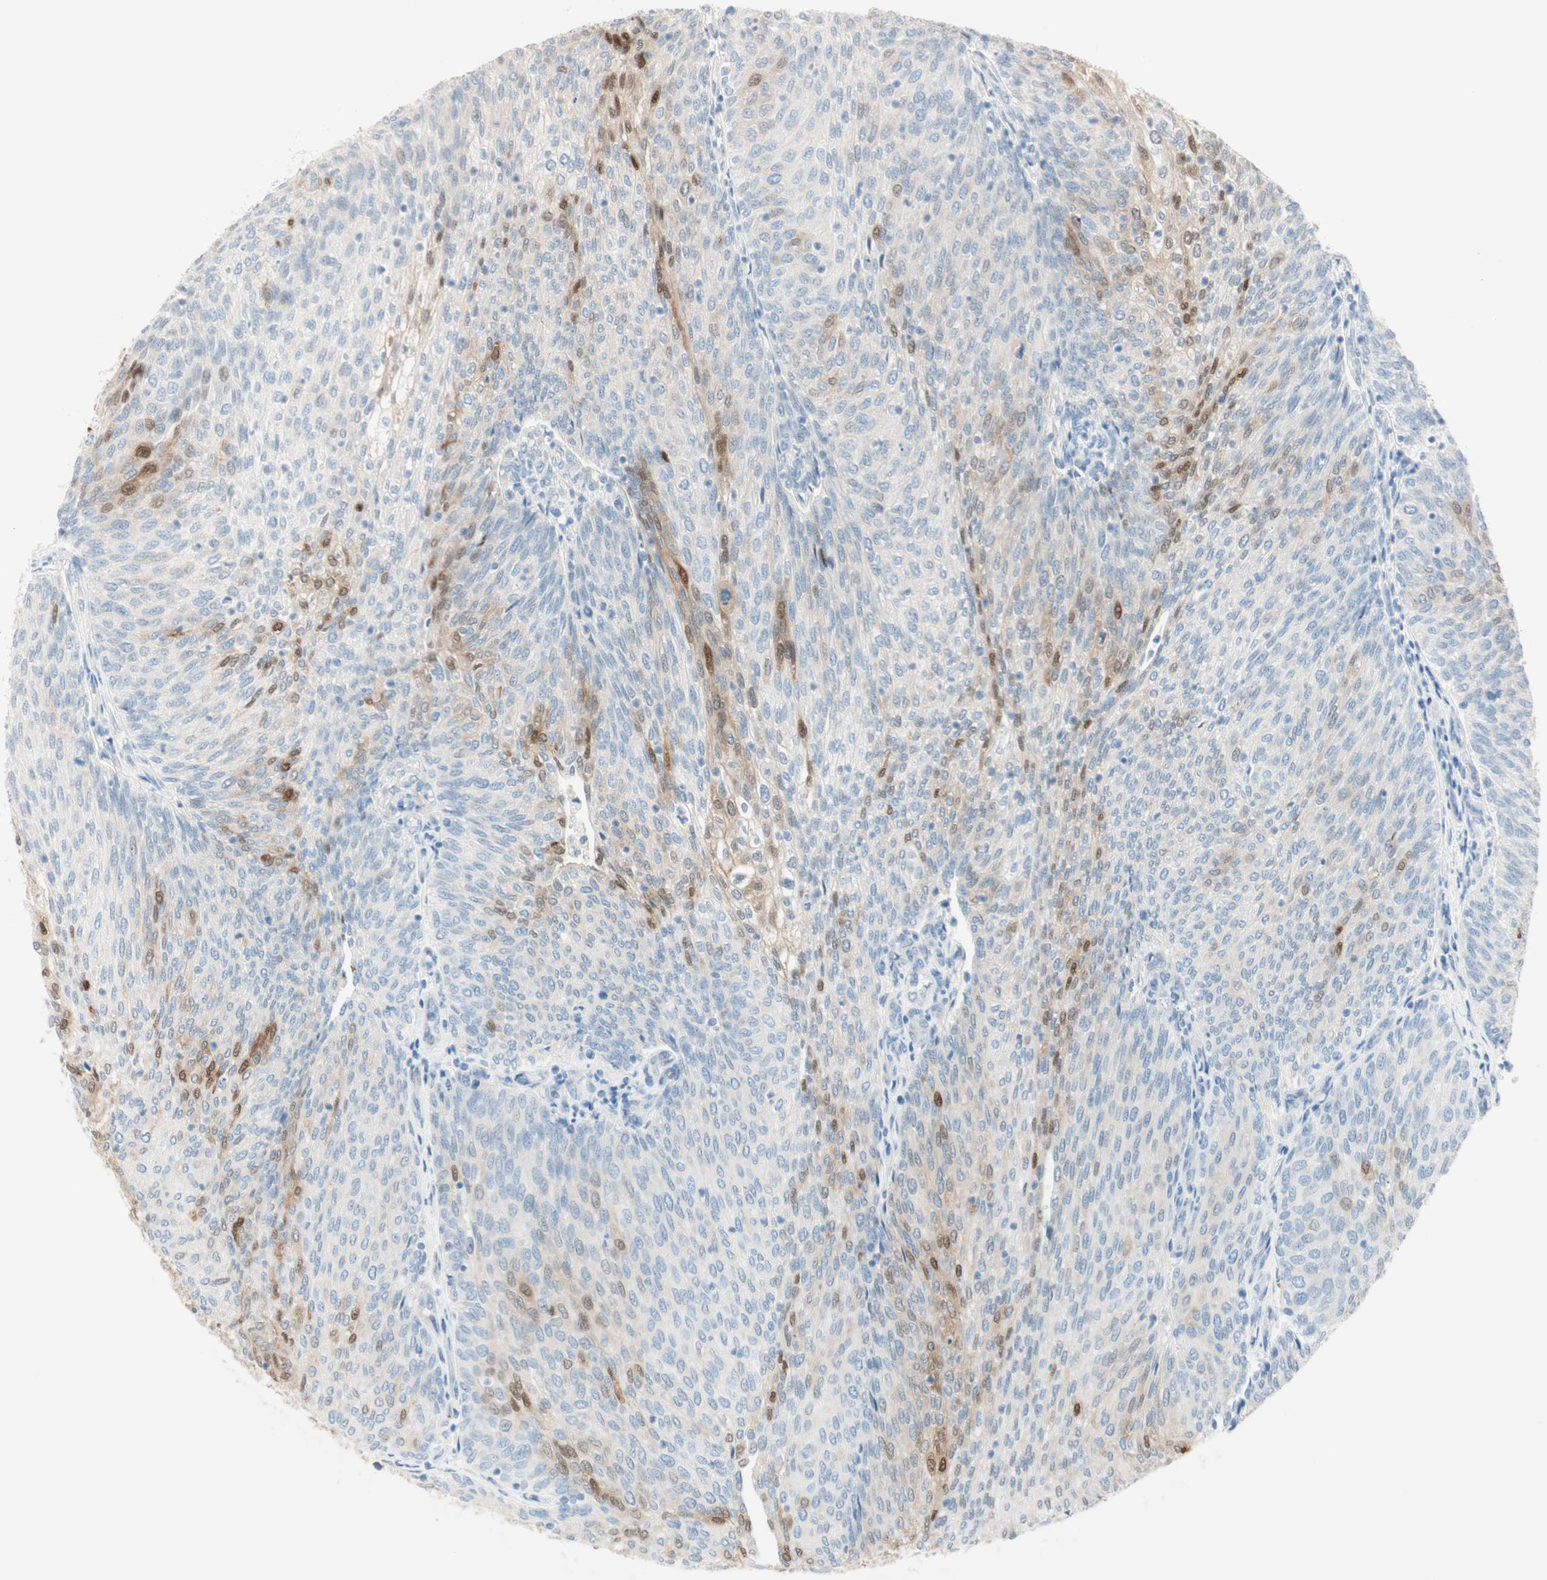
{"staining": {"intensity": "moderate", "quantity": "<25%", "location": "nuclear"}, "tissue": "urothelial cancer", "cell_type": "Tumor cells", "image_type": "cancer", "snomed": [{"axis": "morphology", "description": "Urothelial carcinoma, Low grade"}, {"axis": "topography", "description": "Urinary bladder"}], "caption": "Urothelial cancer stained for a protein (brown) displays moderate nuclear positive expression in about <25% of tumor cells.", "gene": "CDK3", "patient": {"sex": "female", "age": 79}}